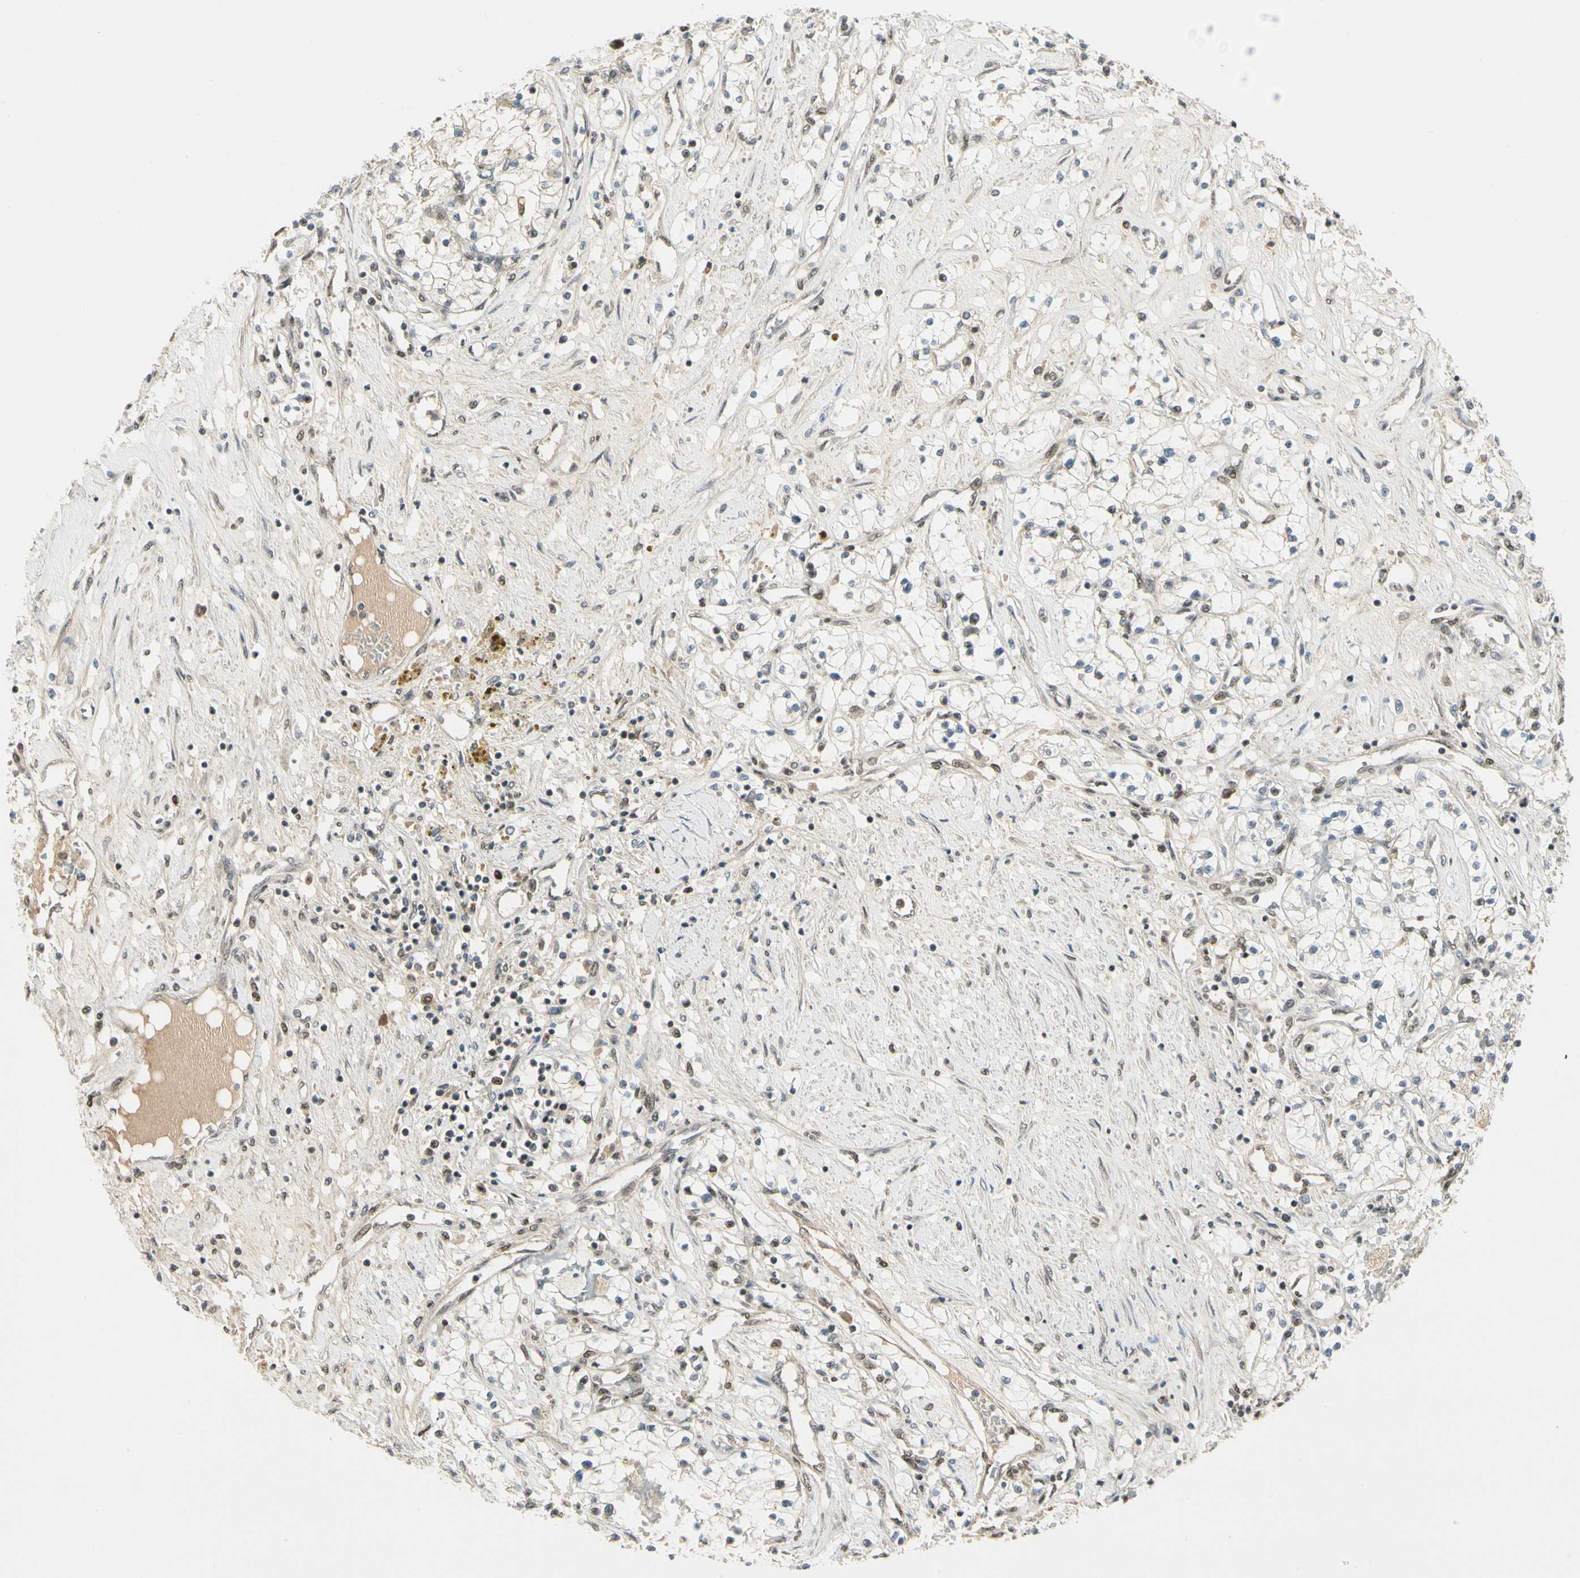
{"staining": {"intensity": "moderate", "quantity": "<25%", "location": "cytoplasmic/membranous"}, "tissue": "renal cancer", "cell_type": "Tumor cells", "image_type": "cancer", "snomed": [{"axis": "morphology", "description": "Adenocarcinoma, NOS"}, {"axis": "topography", "description": "Kidney"}], "caption": "Protein staining shows moderate cytoplasmic/membranous positivity in about <25% of tumor cells in adenocarcinoma (renal).", "gene": "GTF3A", "patient": {"sex": "male", "age": 68}}